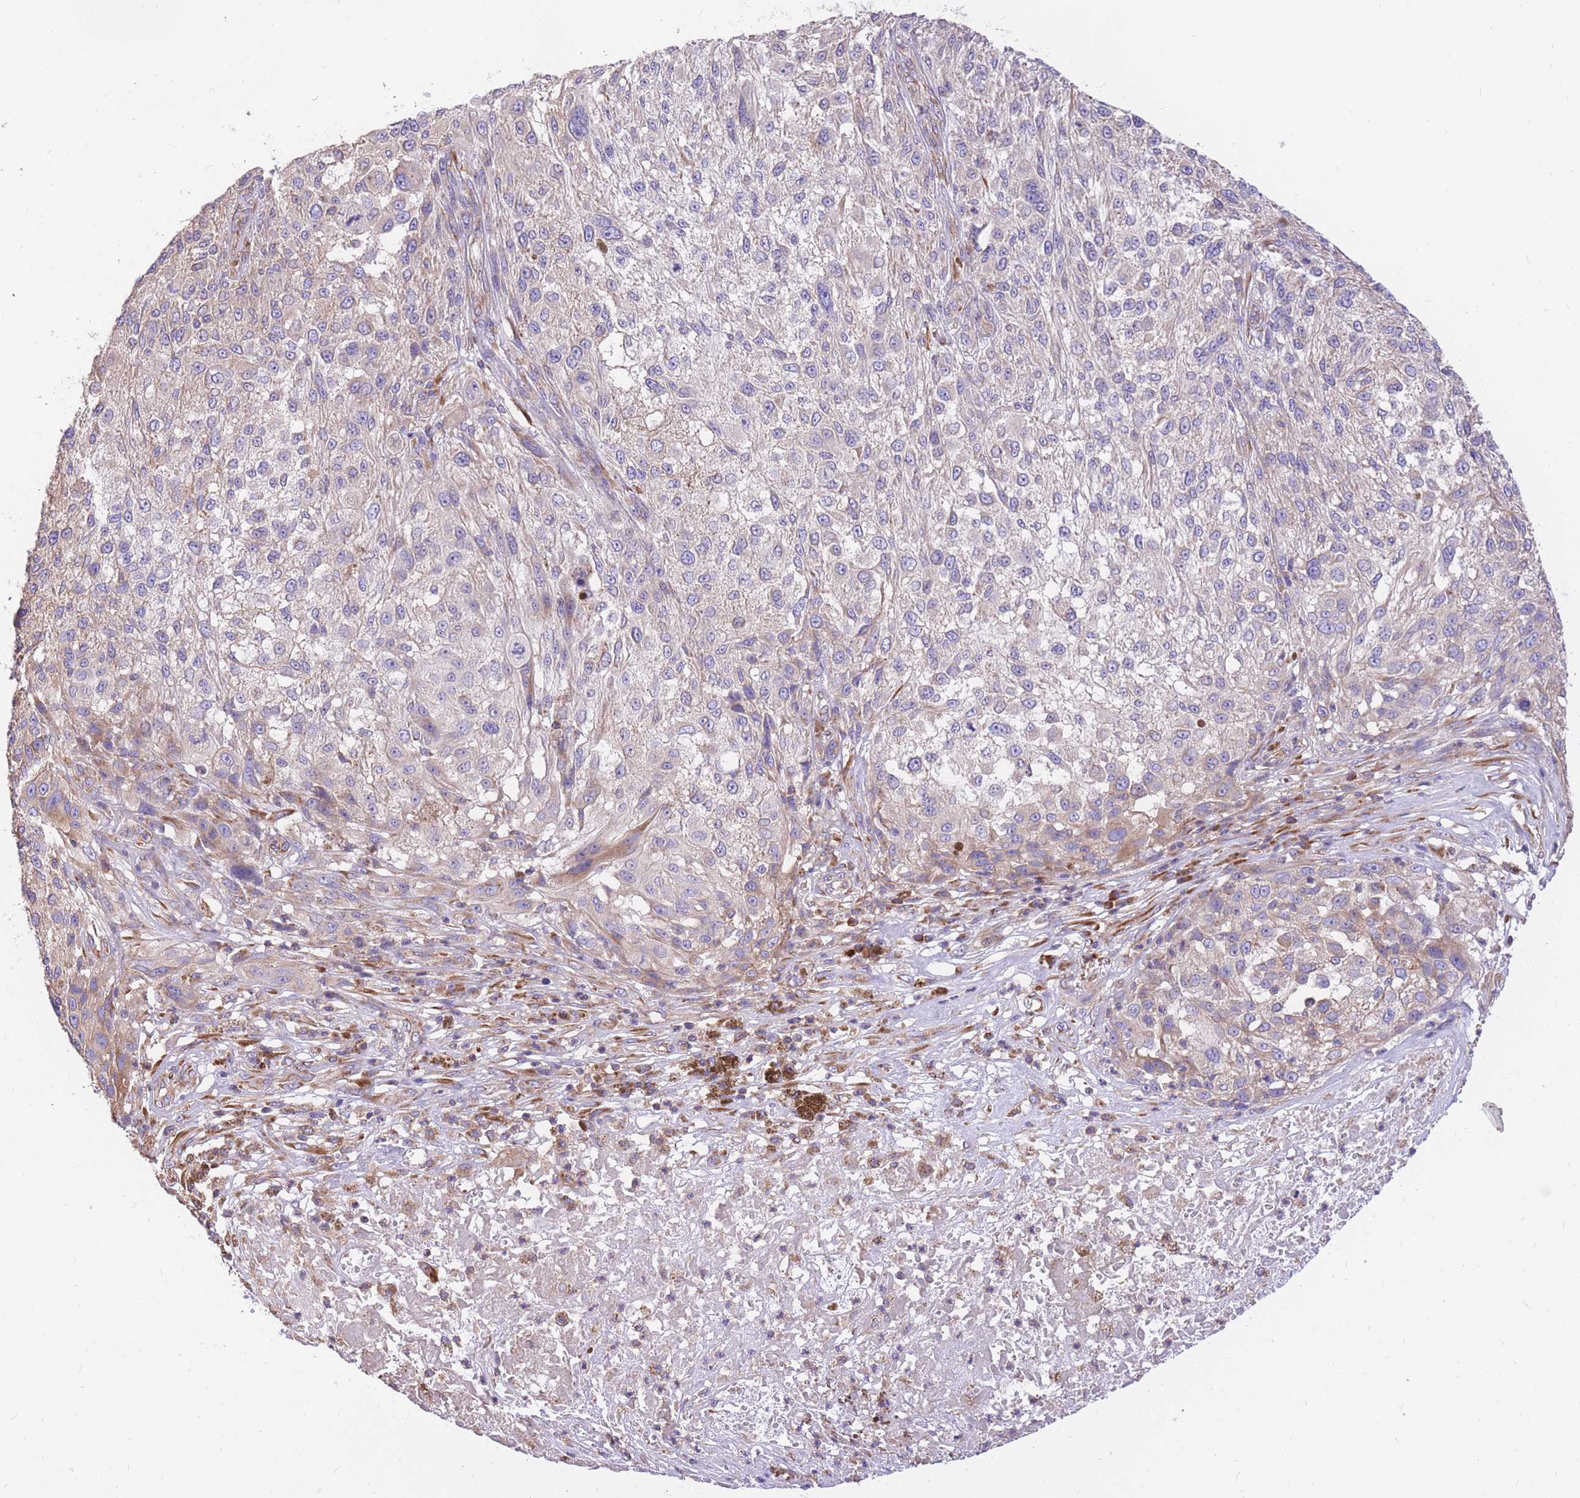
{"staining": {"intensity": "weak", "quantity": "<25%", "location": "cytoplasmic/membranous"}, "tissue": "melanoma", "cell_type": "Tumor cells", "image_type": "cancer", "snomed": [{"axis": "morphology", "description": "Normal morphology"}, {"axis": "morphology", "description": "Malignant melanoma, NOS"}, {"axis": "topography", "description": "Skin"}], "caption": "DAB immunohistochemical staining of melanoma shows no significant positivity in tumor cells. (DAB immunohistochemistry (IHC), high magnification).", "gene": "GBP7", "patient": {"sex": "female", "age": 72}}